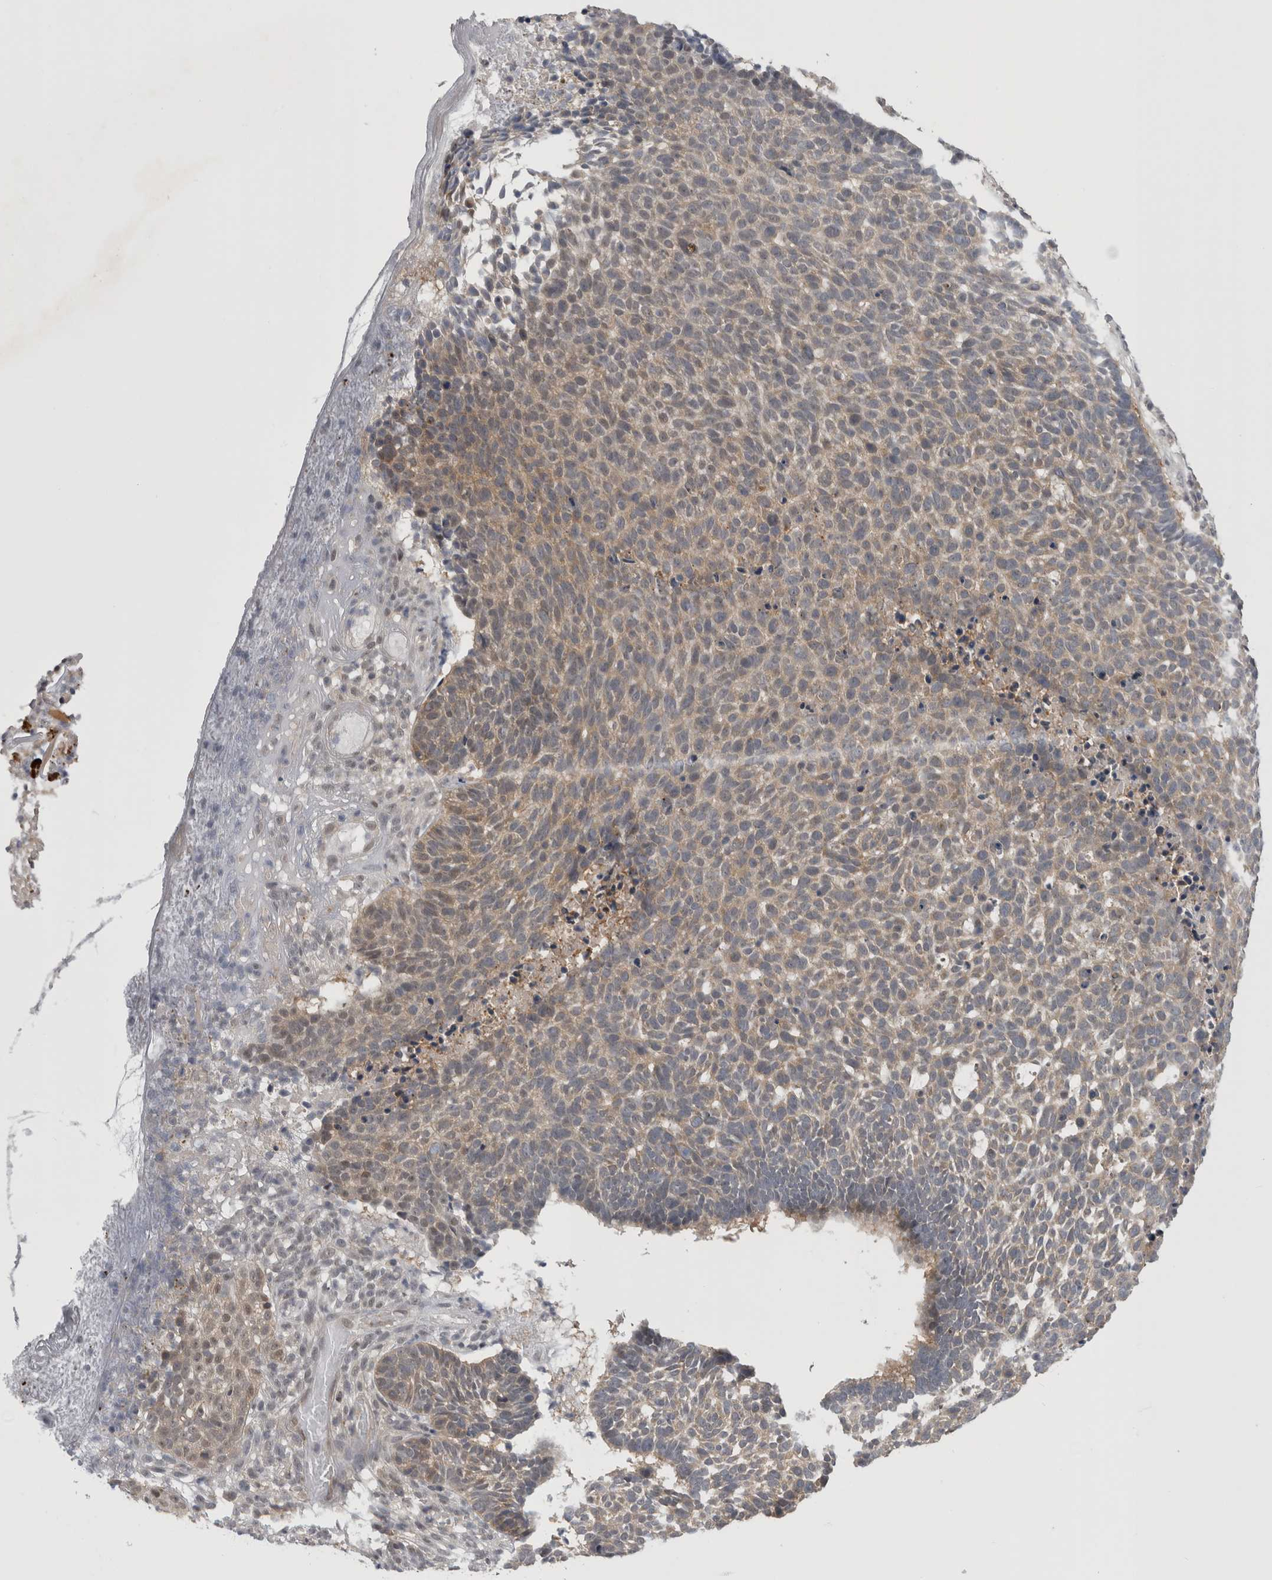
{"staining": {"intensity": "moderate", "quantity": ">75%", "location": "cytoplasmic/membranous"}, "tissue": "skin cancer", "cell_type": "Tumor cells", "image_type": "cancer", "snomed": [{"axis": "morphology", "description": "Basal cell carcinoma"}, {"axis": "topography", "description": "Skin"}], "caption": "Immunohistochemistry (IHC) of human skin cancer (basal cell carcinoma) reveals medium levels of moderate cytoplasmic/membranous positivity in approximately >75% of tumor cells.", "gene": "PSMB2", "patient": {"sex": "male", "age": 85}}